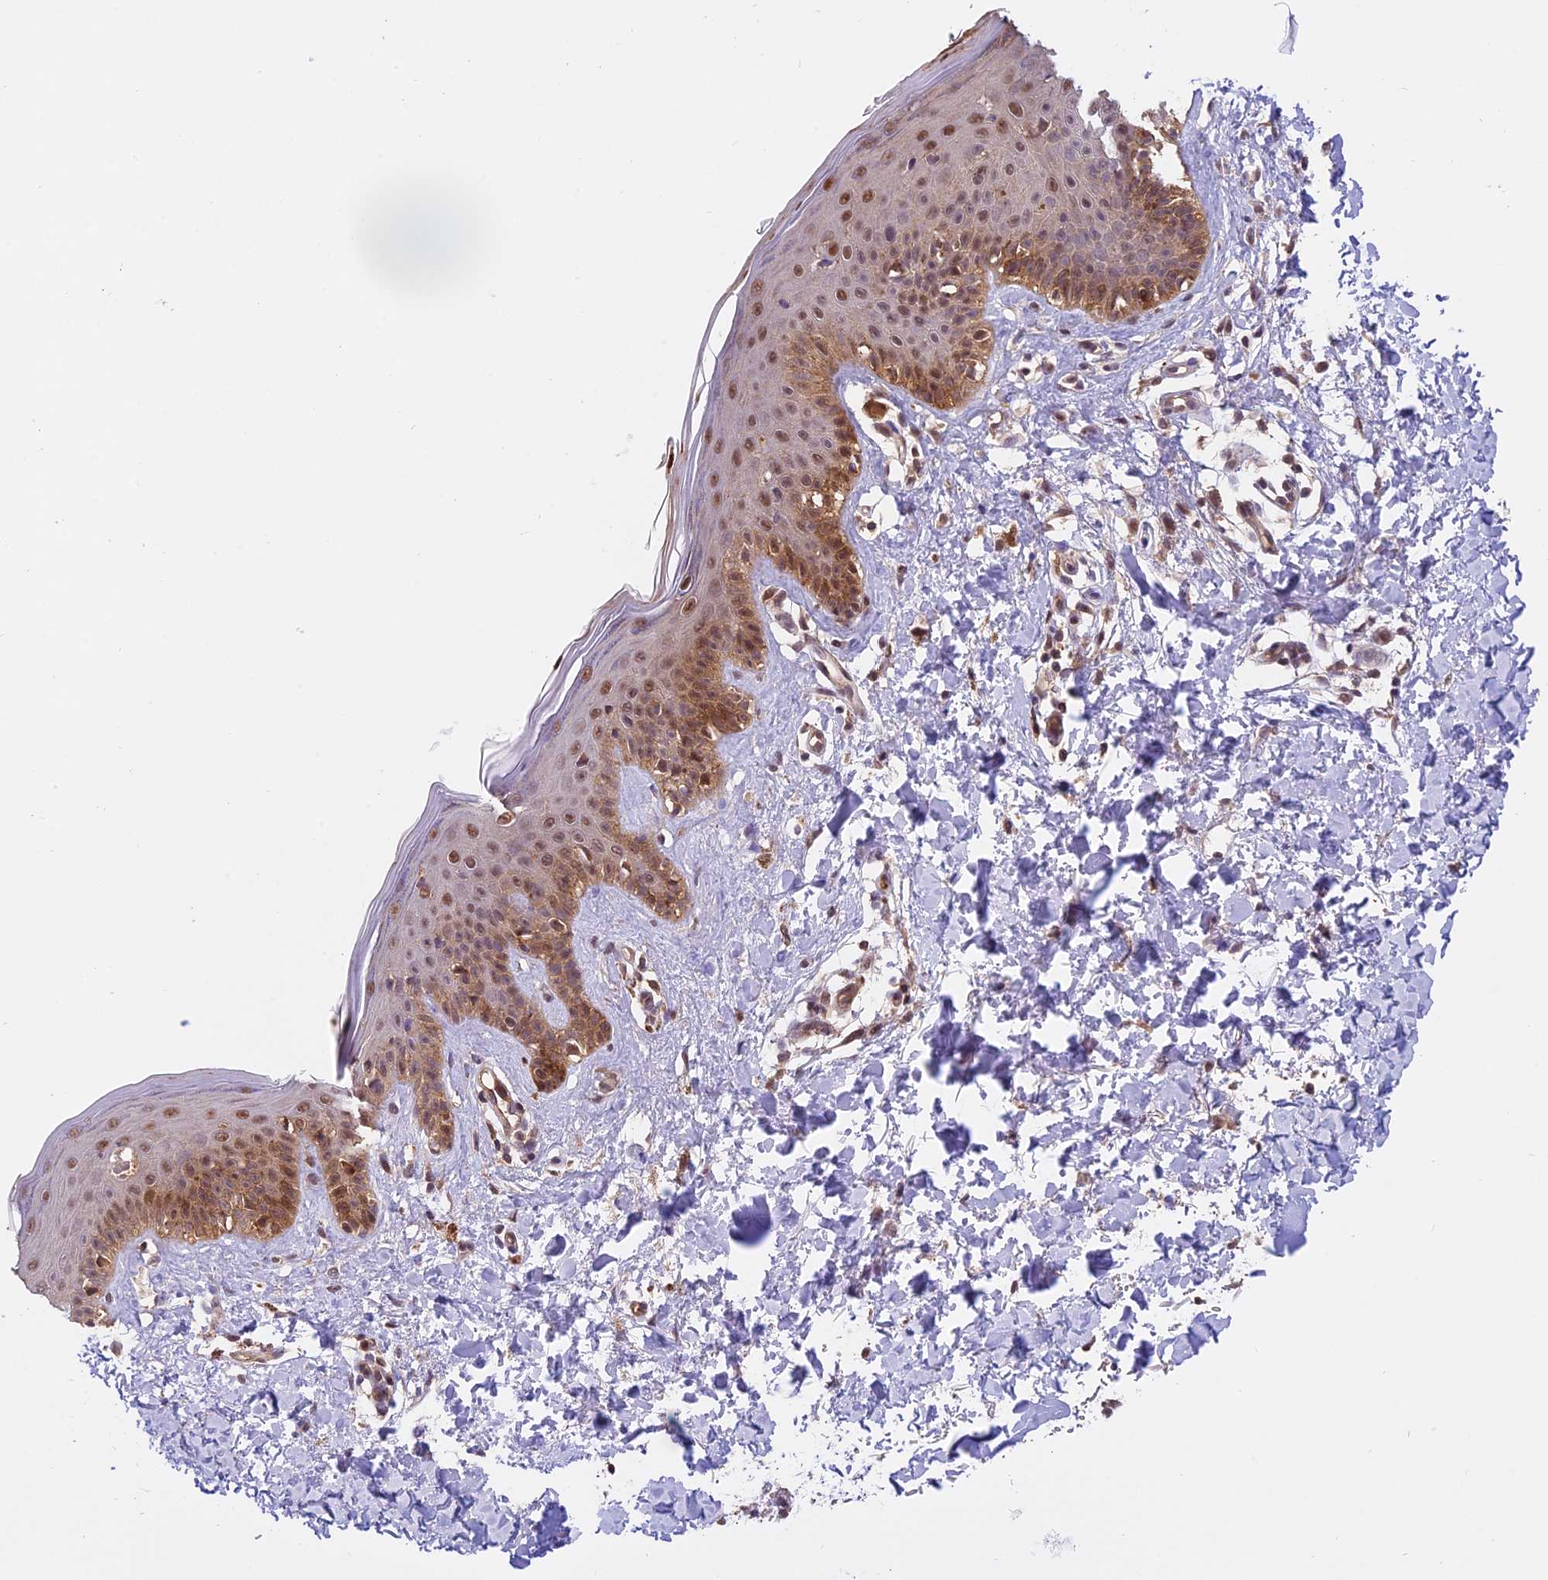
{"staining": {"intensity": "moderate", "quantity": ">75%", "location": "cytoplasmic/membranous,nuclear"}, "tissue": "skin", "cell_type": "Fibroblasts", "image_type": "normal", "snomed": [{"axis": "morphology", "description": "Normal tissue, NOS"}, {"axis": "topography", "description": "Skin"}], "caption": "About >75% of fibroblasts in normal skin demonstrate moderate cytoplasmic/membranous,nuclear protein staining as visualized by brown immunohistochemical staining.", "gene": "PSMB3", "patient": {"sex": "female", "age": 58}}